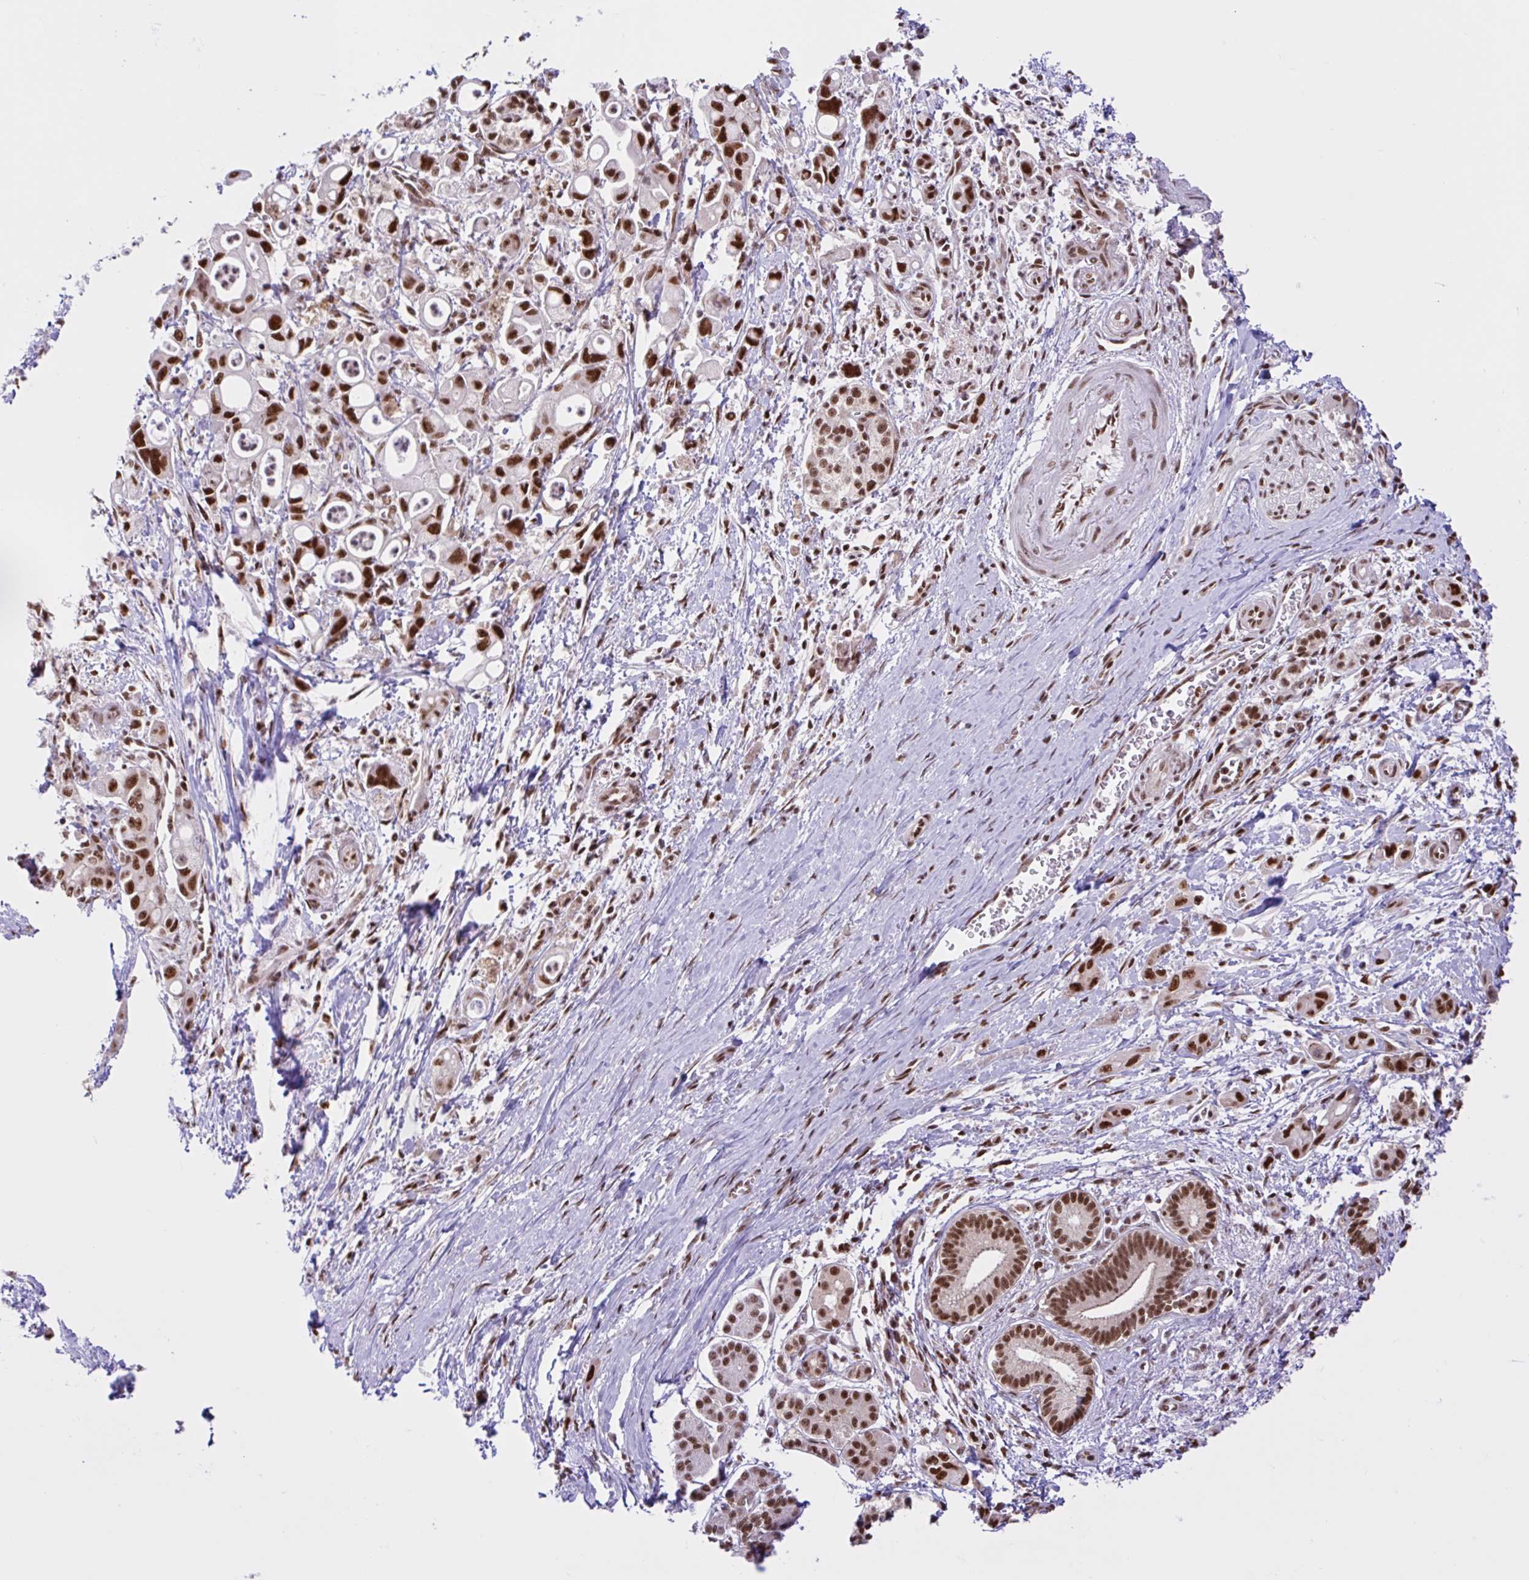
{"staining": {"intensity": "strong", "quantity": ">75%", "location": "nuclear"}, "tissue": "pancreatic cancer", "cell_type": "Tumor cells", "image_type": "cancer", "snomed": [{"axis": "morphology", "description": "Adenocarcinoma, NOS"}, {"axis": "topography", "description": "Pancreas"}], "caption": "A high amount of strong nuclear staining is identified in about >75% of tumor cells in pancreatic cancer (adenocarcinoma) tissue.", "gene": "CCDC12", "patient": {"sex": "male", "age": 68}}